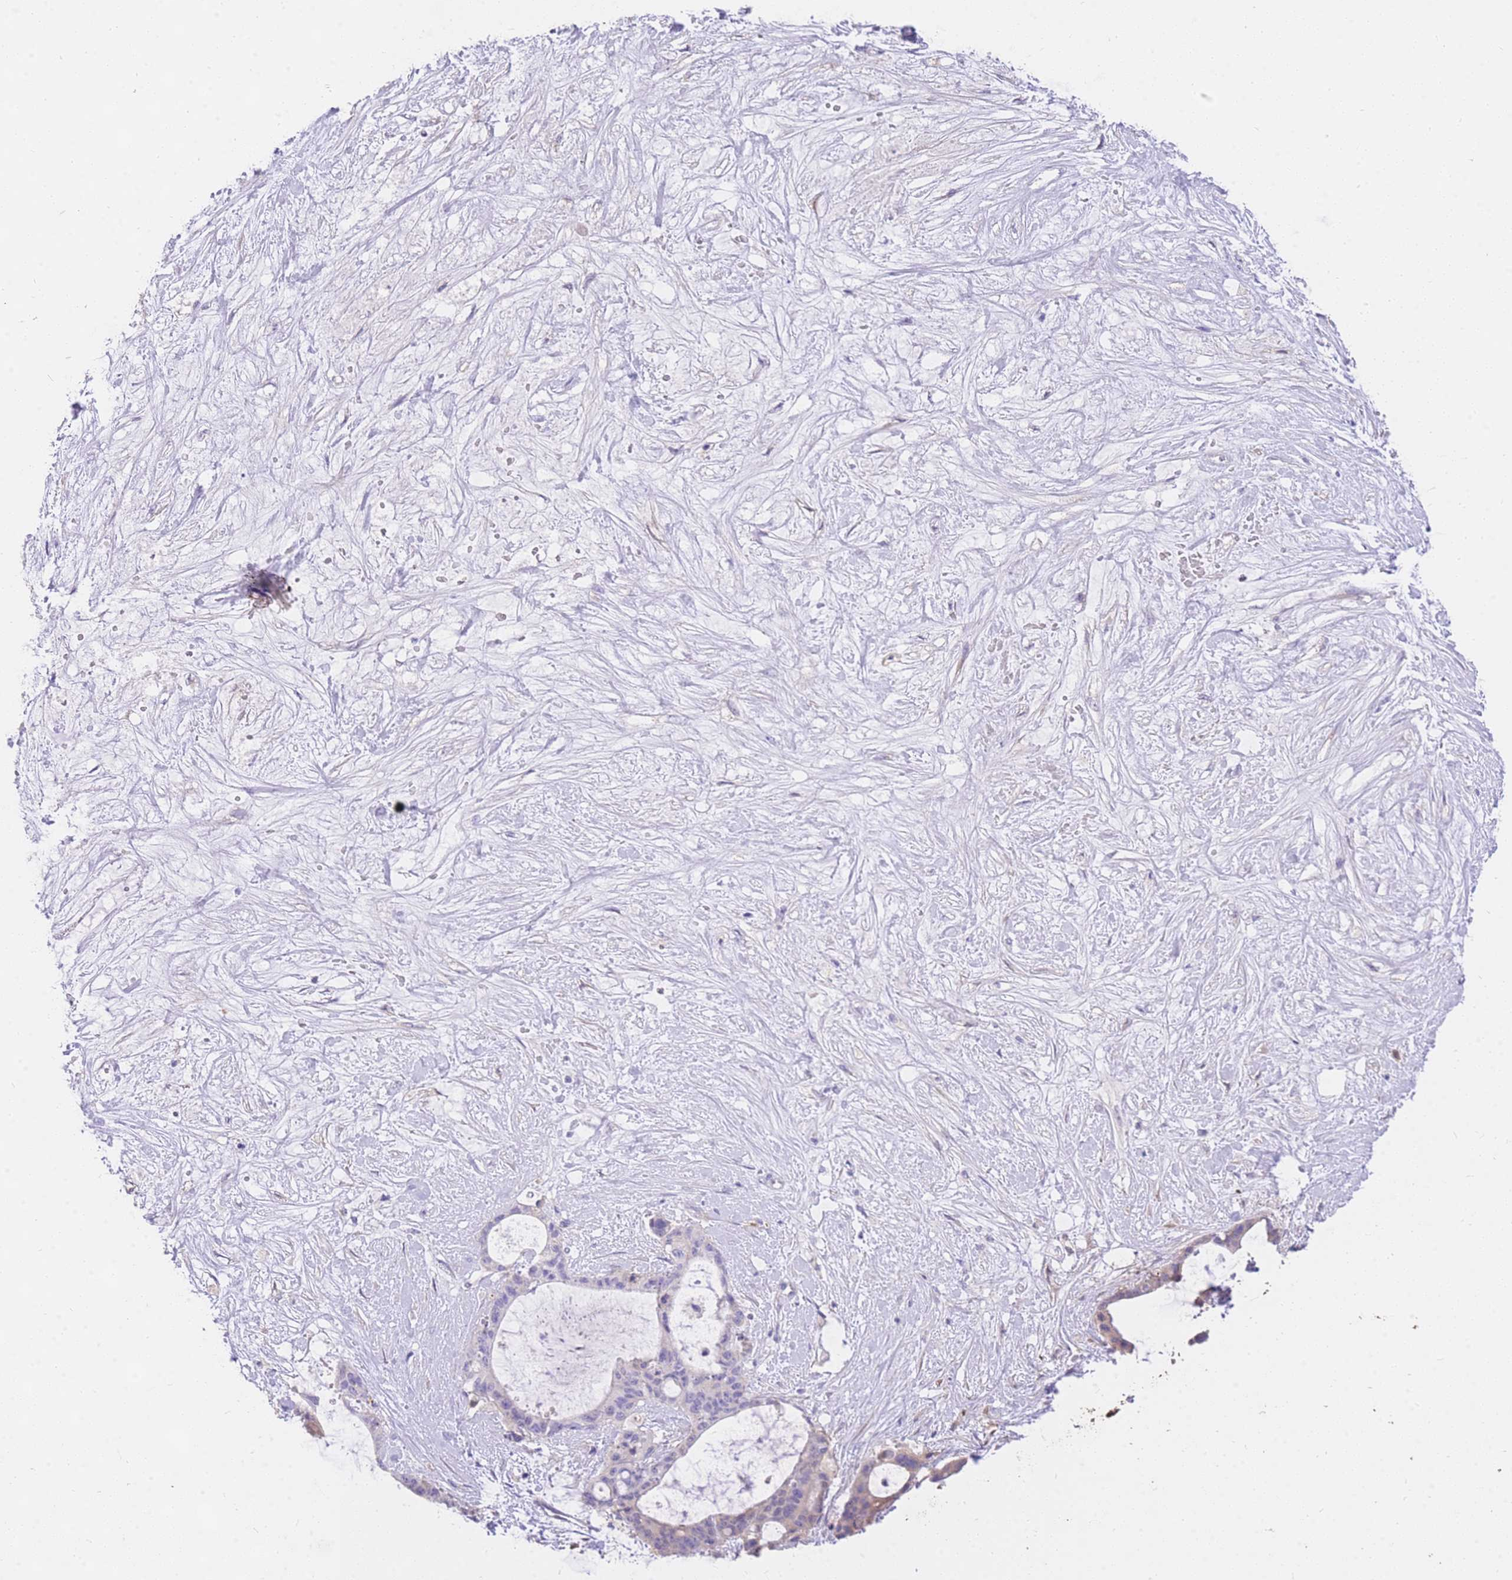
{"staining": {"intensity": "negative", "quantity": "none", "location": "none"}, "tissue": "liver cancer", "cell_type": "Tumor cells", "image_type": "cancer", "snomed": [{"axis": "morphology", "description": "Normal tissue, NOS"}, {"axis": "morphology", "description": "Cholangiocarcinoma"}, {"axis": "topography", "description": "Liver"}, {"axis": "topography", "description": "Peripheral nerve tissue"}], "caption": "Immunohistochemistry (IHC) photomicrograph of liver cholangiocarcinoma stained for a protein (brown), which shows no staining in tumor cells.", "gene": "C2orf88", "patient": {"sex": "female", "age": 73}}